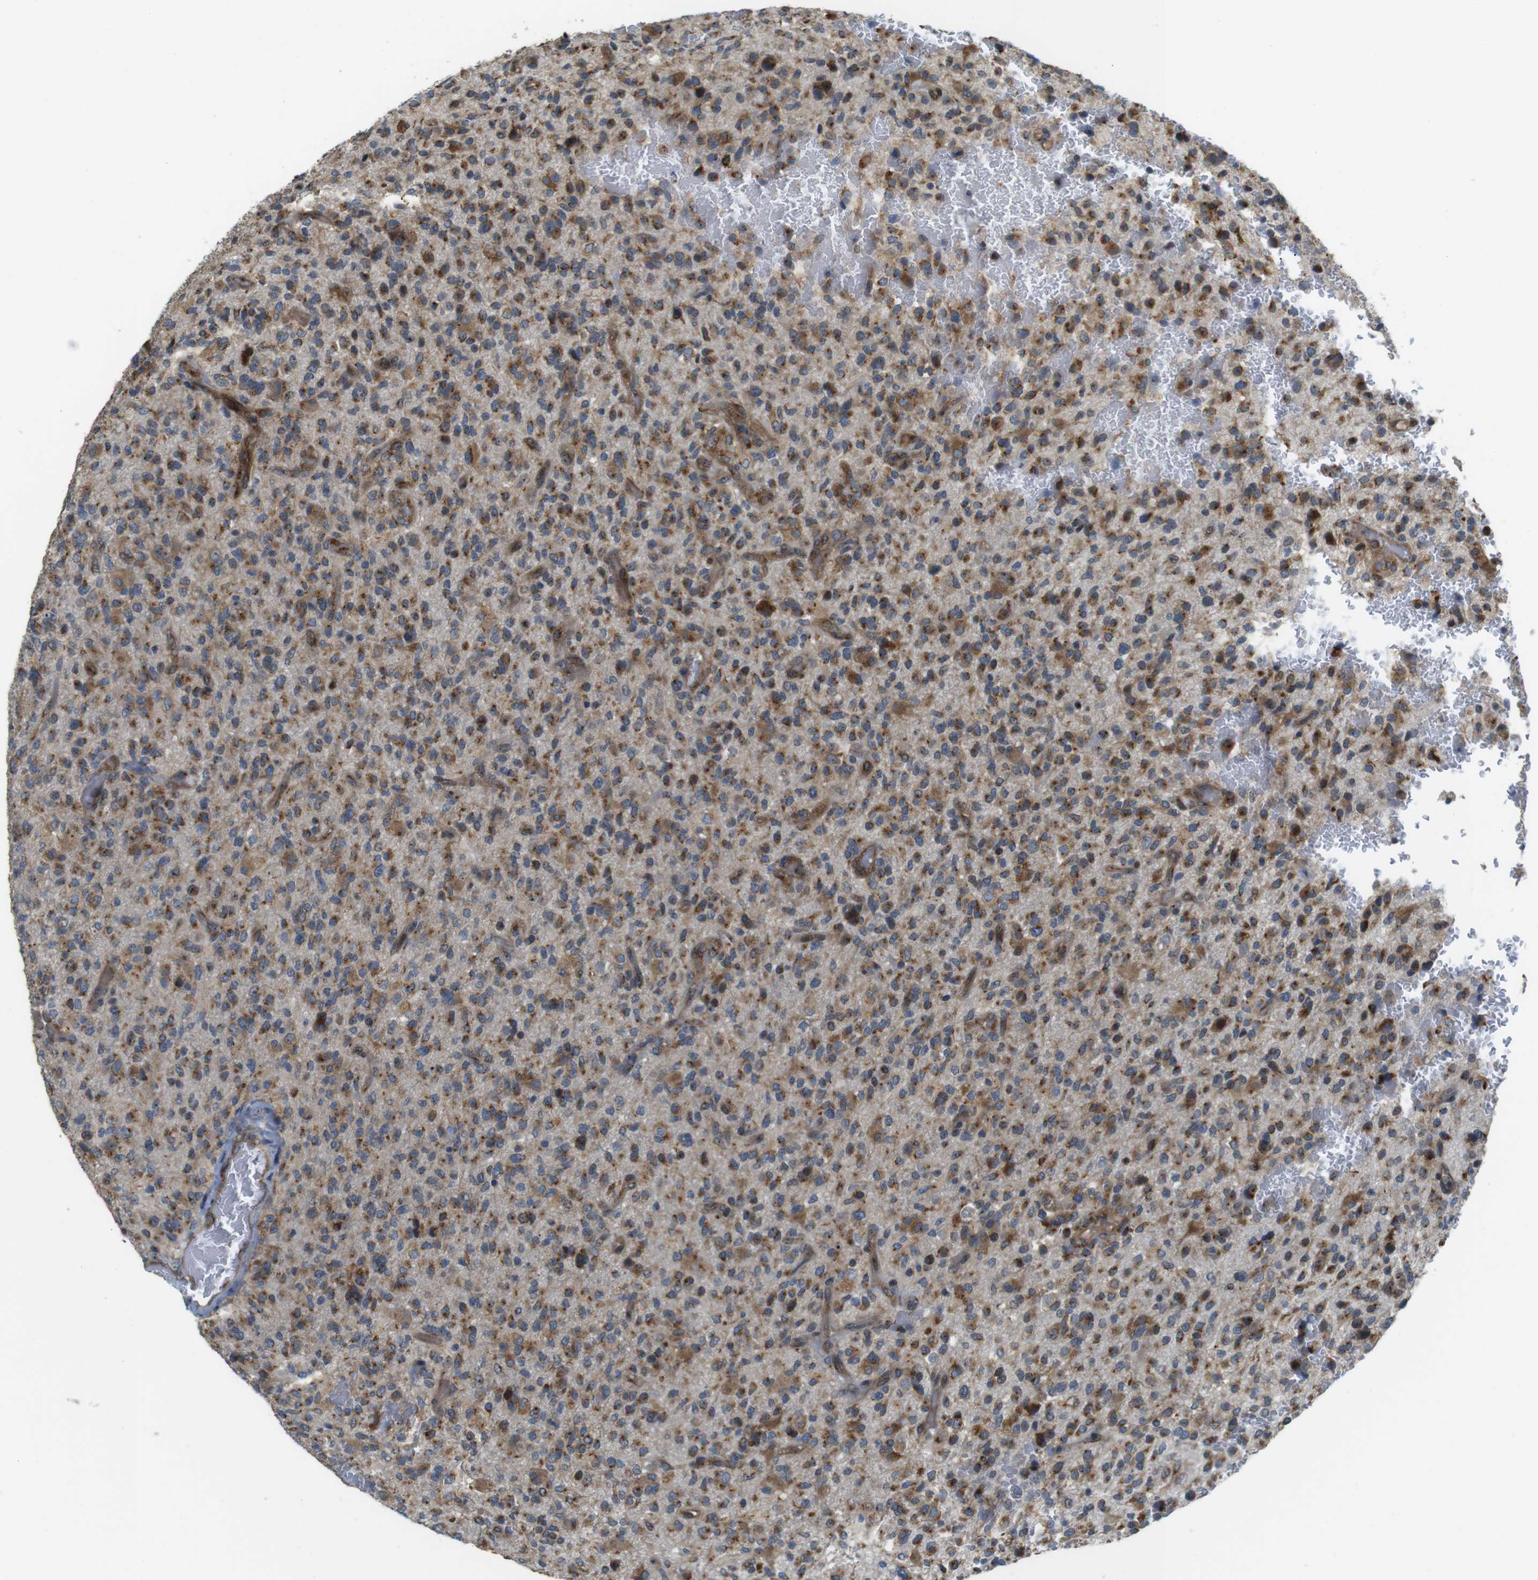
{"staining": {"intensity": "moderate", "quantity": ">75%", "location": "cytoplasmic/membranous"}, "tissue": "glioma", "cell_type": "Tumor cells", "image_type": "cancer", "snomed": [{"axis": "morphology", "description": "Glioma, malignant, High grade"}, {"axis": "topography", "description": "Brain"}], "caption": "Malignant high-grade glioma stained with DAB IHC shows medium levels of moderate cytoplasmic/membranous staining in approximately >75% of tumor cells.", "gene": "TMEM143", "patient": {"sex": "male", "age": 71}}